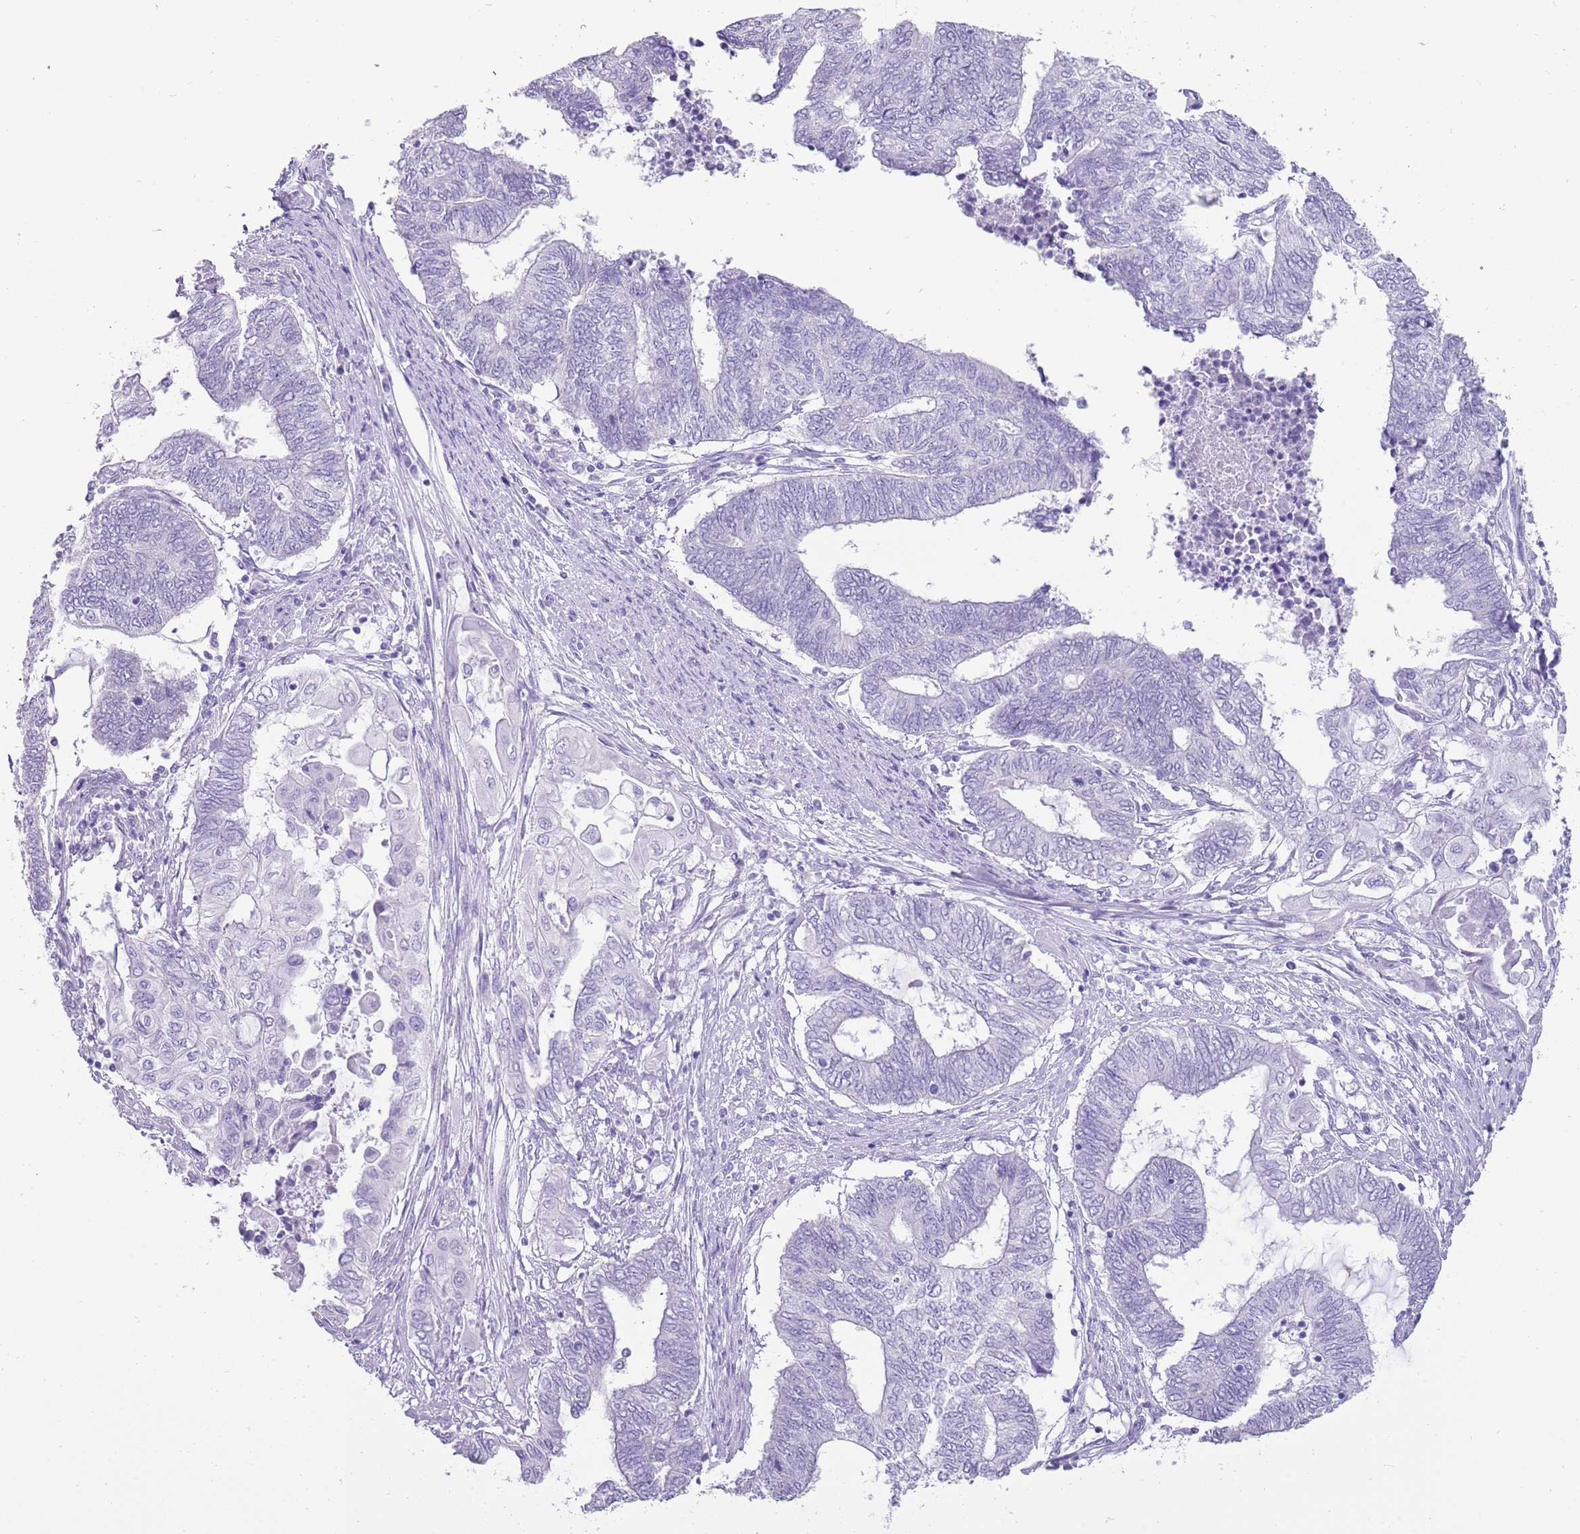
{"staining": {"intensity": "negative", "quantity": "none", "location": "none"}, "tissue": "endometrial cancer", "cell_type": "Tumor cells", "image_type": "cancer", "snomed": [{"axis": "morphology", "description": "Adenocarcinoma, NOS"}, {"axis": "topography", "description": "Uterus"}, {"axis": "topography", "description": "Endometrium"}], "caption": "An image of human endometrial cancer (adenocarcinoma) is negative for staining in tumor cells. Nuclei are stained in blue.", "gene": "NBPF3", "patient": {"sex": "female", "age": 70}}